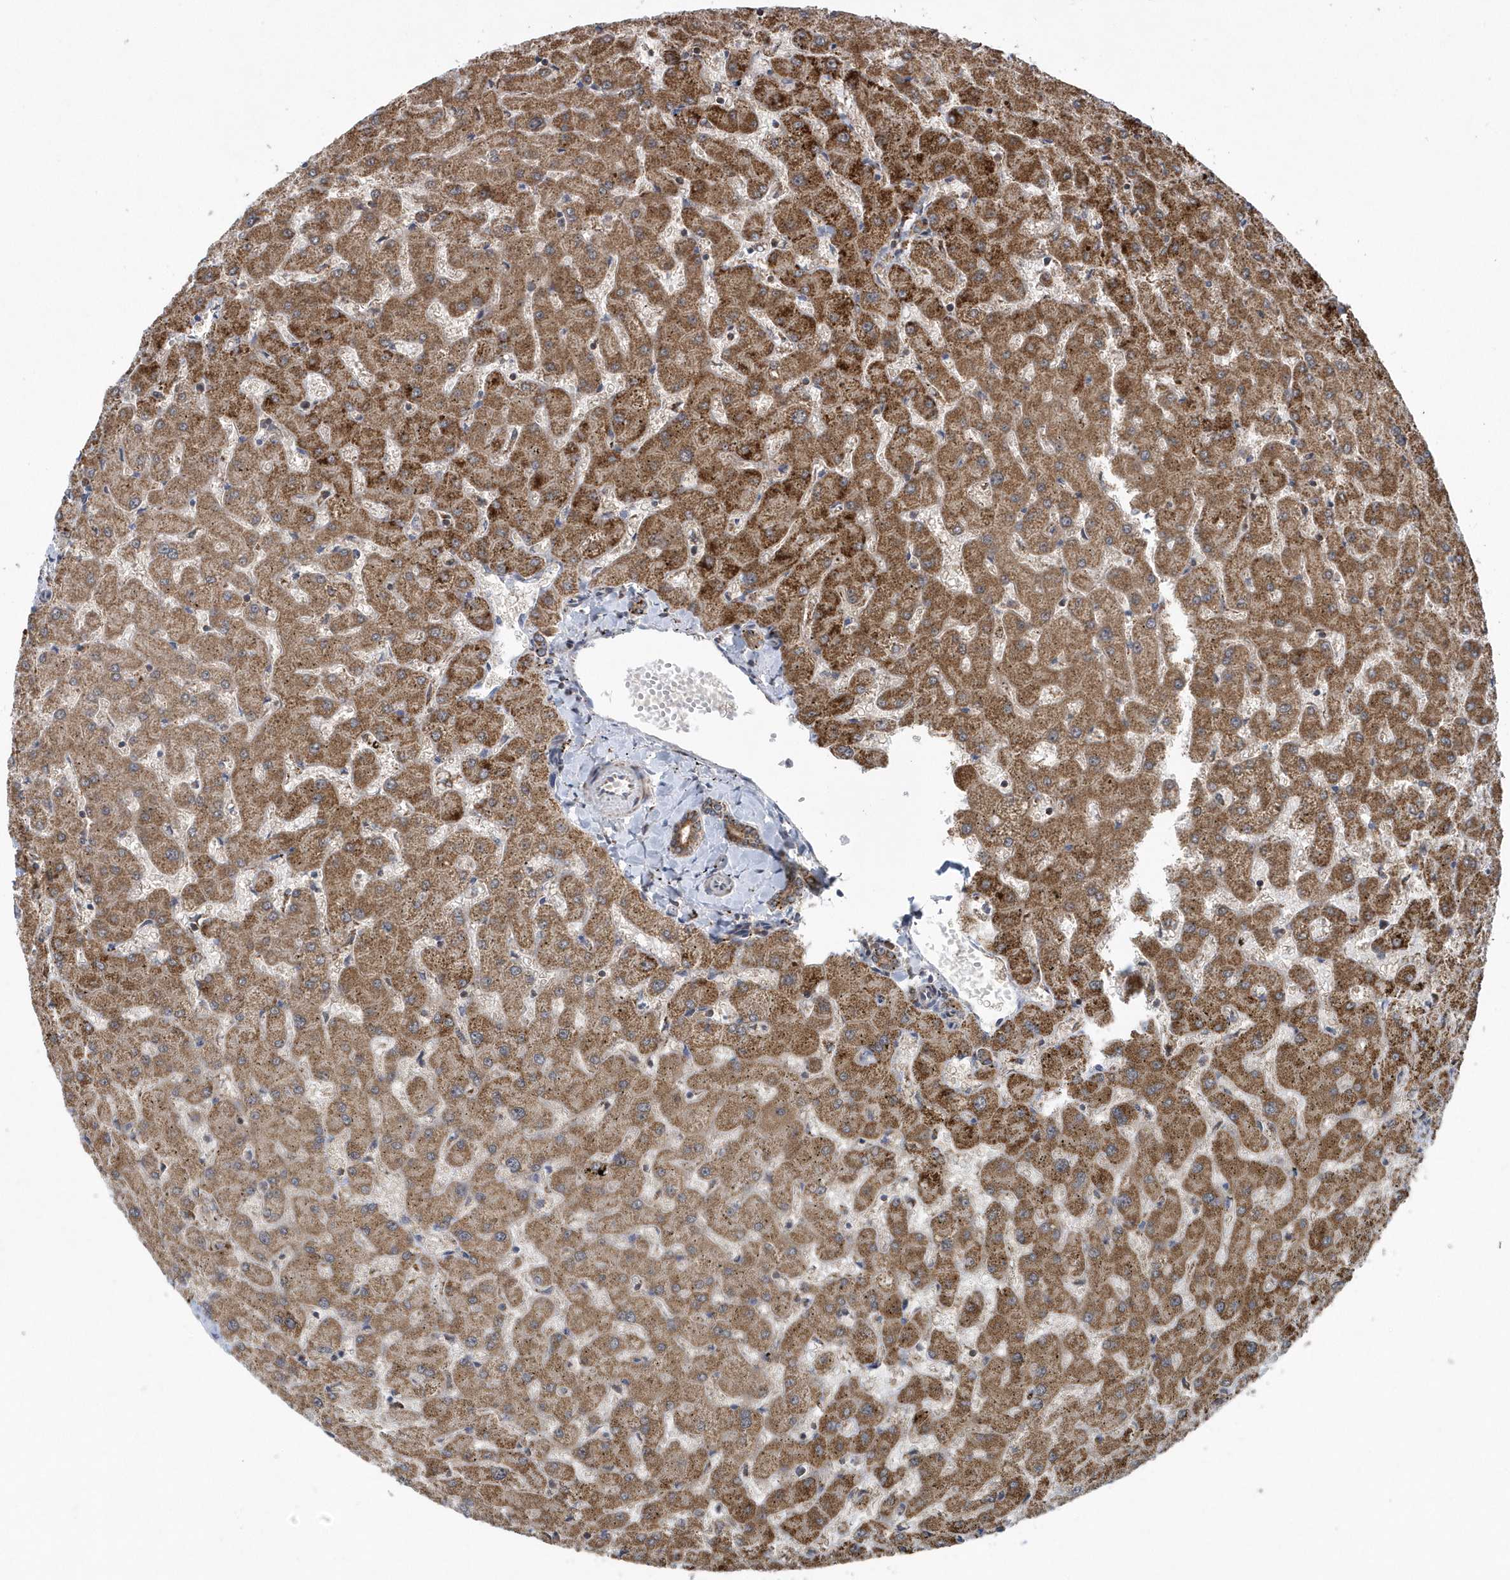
{"staining": {"intensity": "moderate", "quantity": ">75%", "location": "cytoplasmic/membranous"}, "tissue": "liver", "cell_type": "Cholangiocytes", "image_type": "normal", "snomed": [{"axis": "morphology", "description": "Normal tissue, NOS"}, {"axis": "topography", "description": "Liver"}], "caption": "Liver stained with DAB immunohistochemistry (IHC) demonstrates medium levels of moderate cytoplasmic/membranous expression in about >75% of cholangiocytes. (Brightfield microscopy of DAB IHC at high magnification).", "gene": "PPP1R7", "patient": {"sex": "female", "age": 63}}